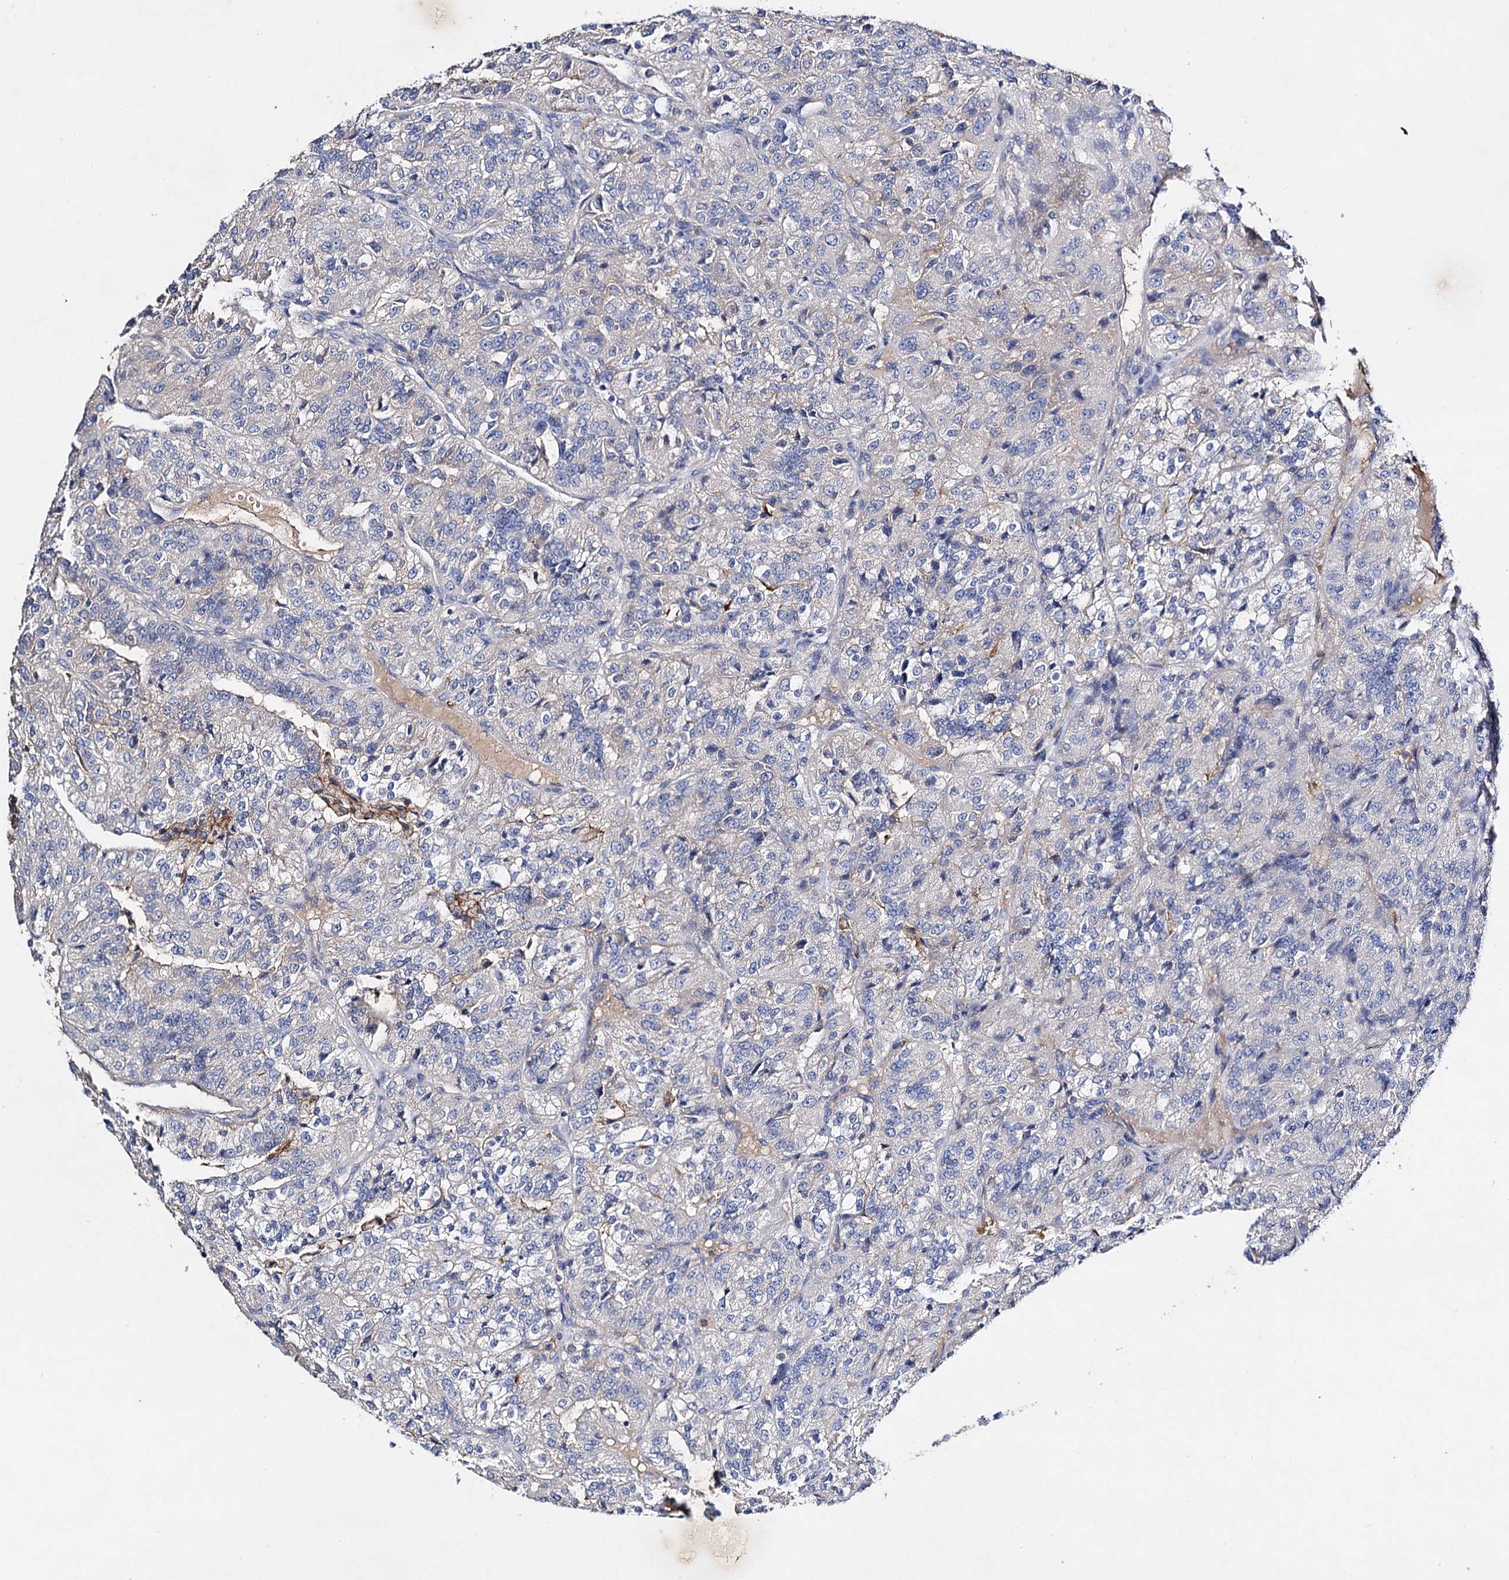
{"staining": {"intensity": "negative", "quantity": "none", "location": "none"}, "tissue": "renal cancer", "cell_type": "Tumor cells", "image_type": "cancer", "snomed": [{"axis": "morphology", "description": "Adenocarcinoma, NOS"}, {"axis": "topography", "description": "Kidney"}], "caption": "DAB (3,3'-diaminobenzidine) immunohistochemical staining of human renal cancer (adenocarcinoma) reveals no significant expression in tumor cells.", "gene": "HVCN1", "patient": {"sex": "female", "age": 63}}